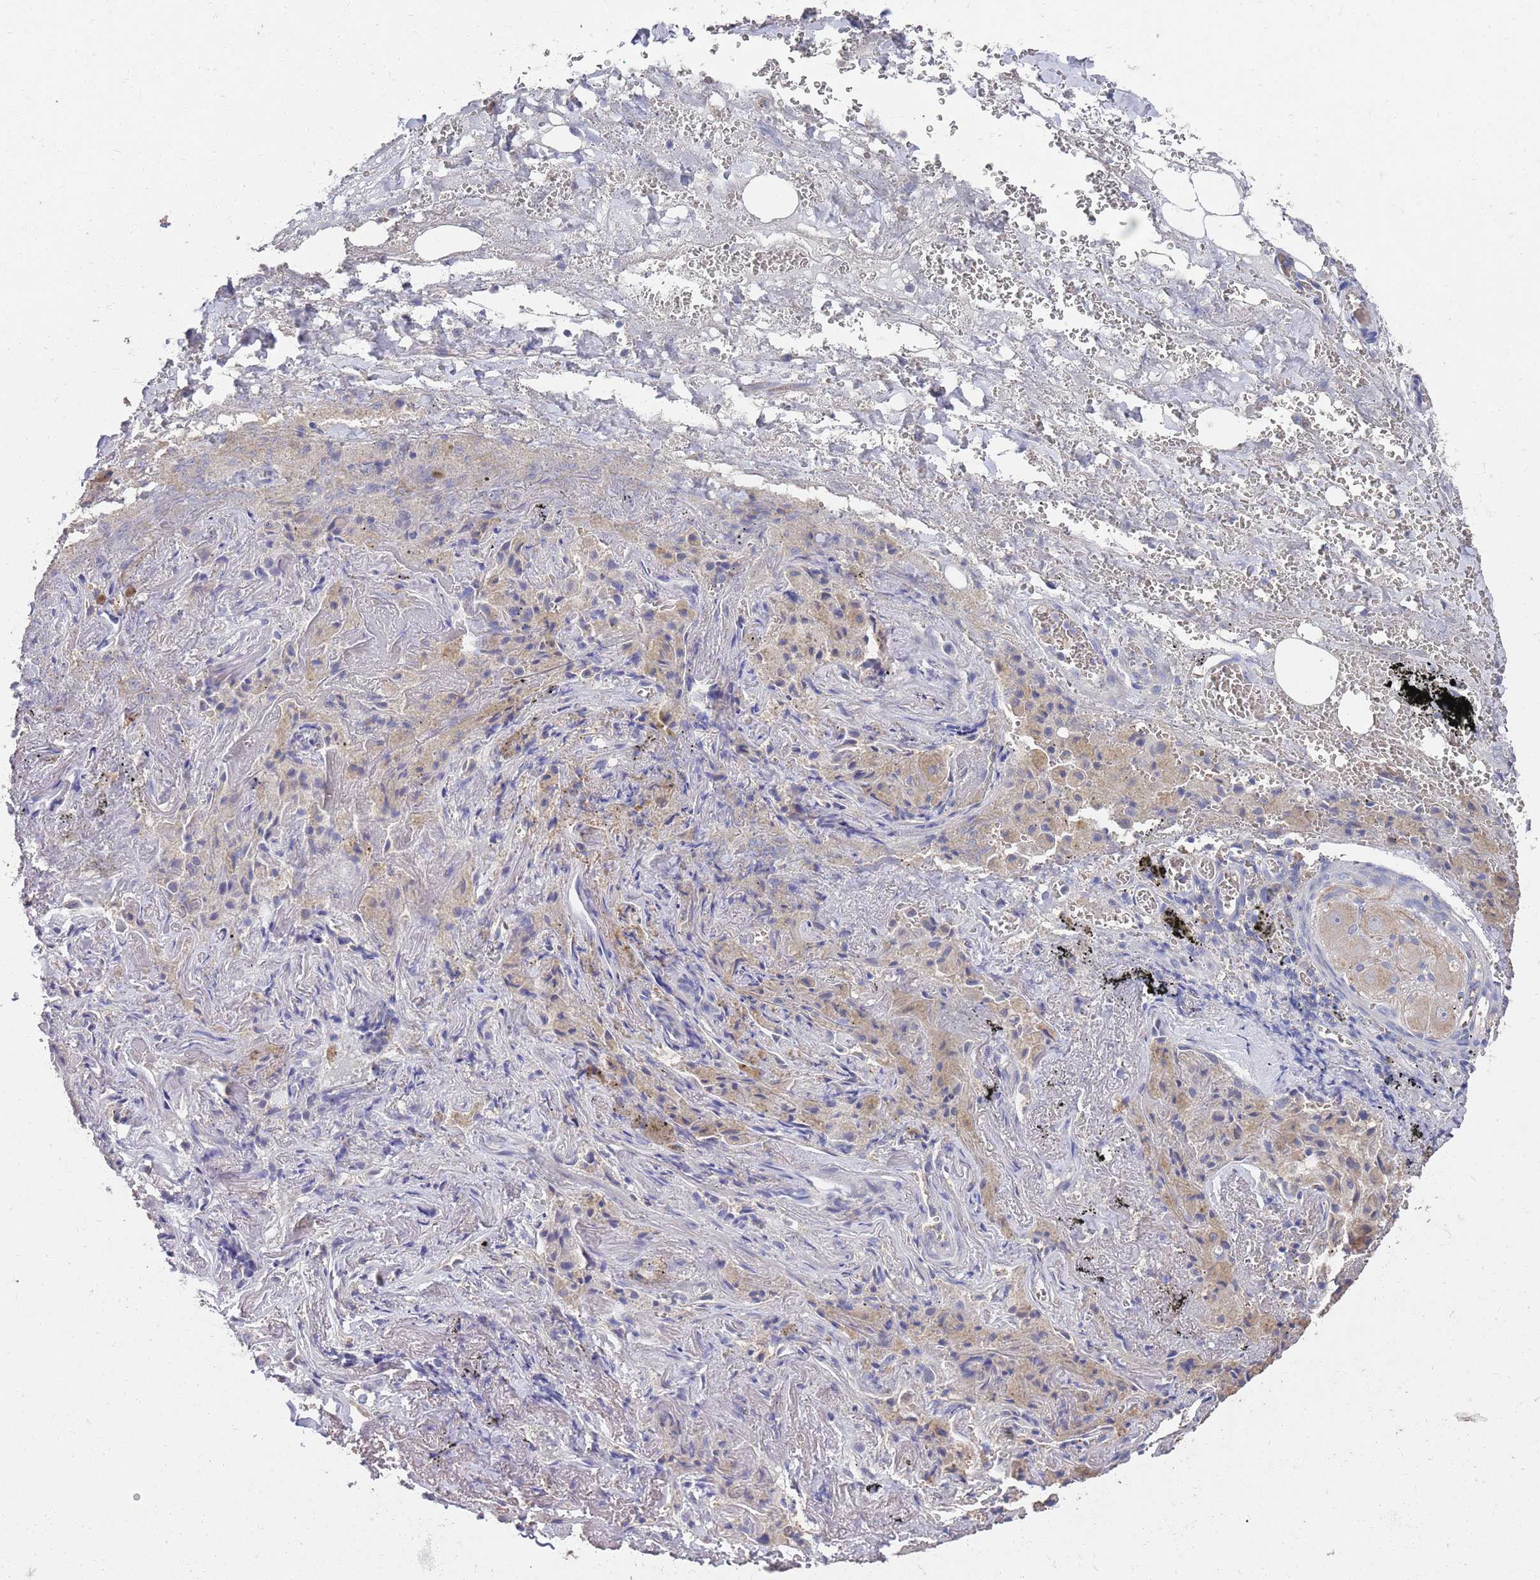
{"staining": {"intensity": "negative", "quantity": "none", "location": "none"}, "tissue": "adipose tissue", "cell_type": "Adipocytes", "image_type": "normal", "snomed": [{"axis": "morphology", "description": "Normal tissue, NOS"}, {"axis": "topography", "description": "Cartilage tissue"}], "caption": "A high-resolution micrograph shows immunohistochemistry staining of normal adipose tissue, which shows no significant staining in adipocytes.", "gene": "BTBD18", "patient": {"sex": "male", "age": 66}}